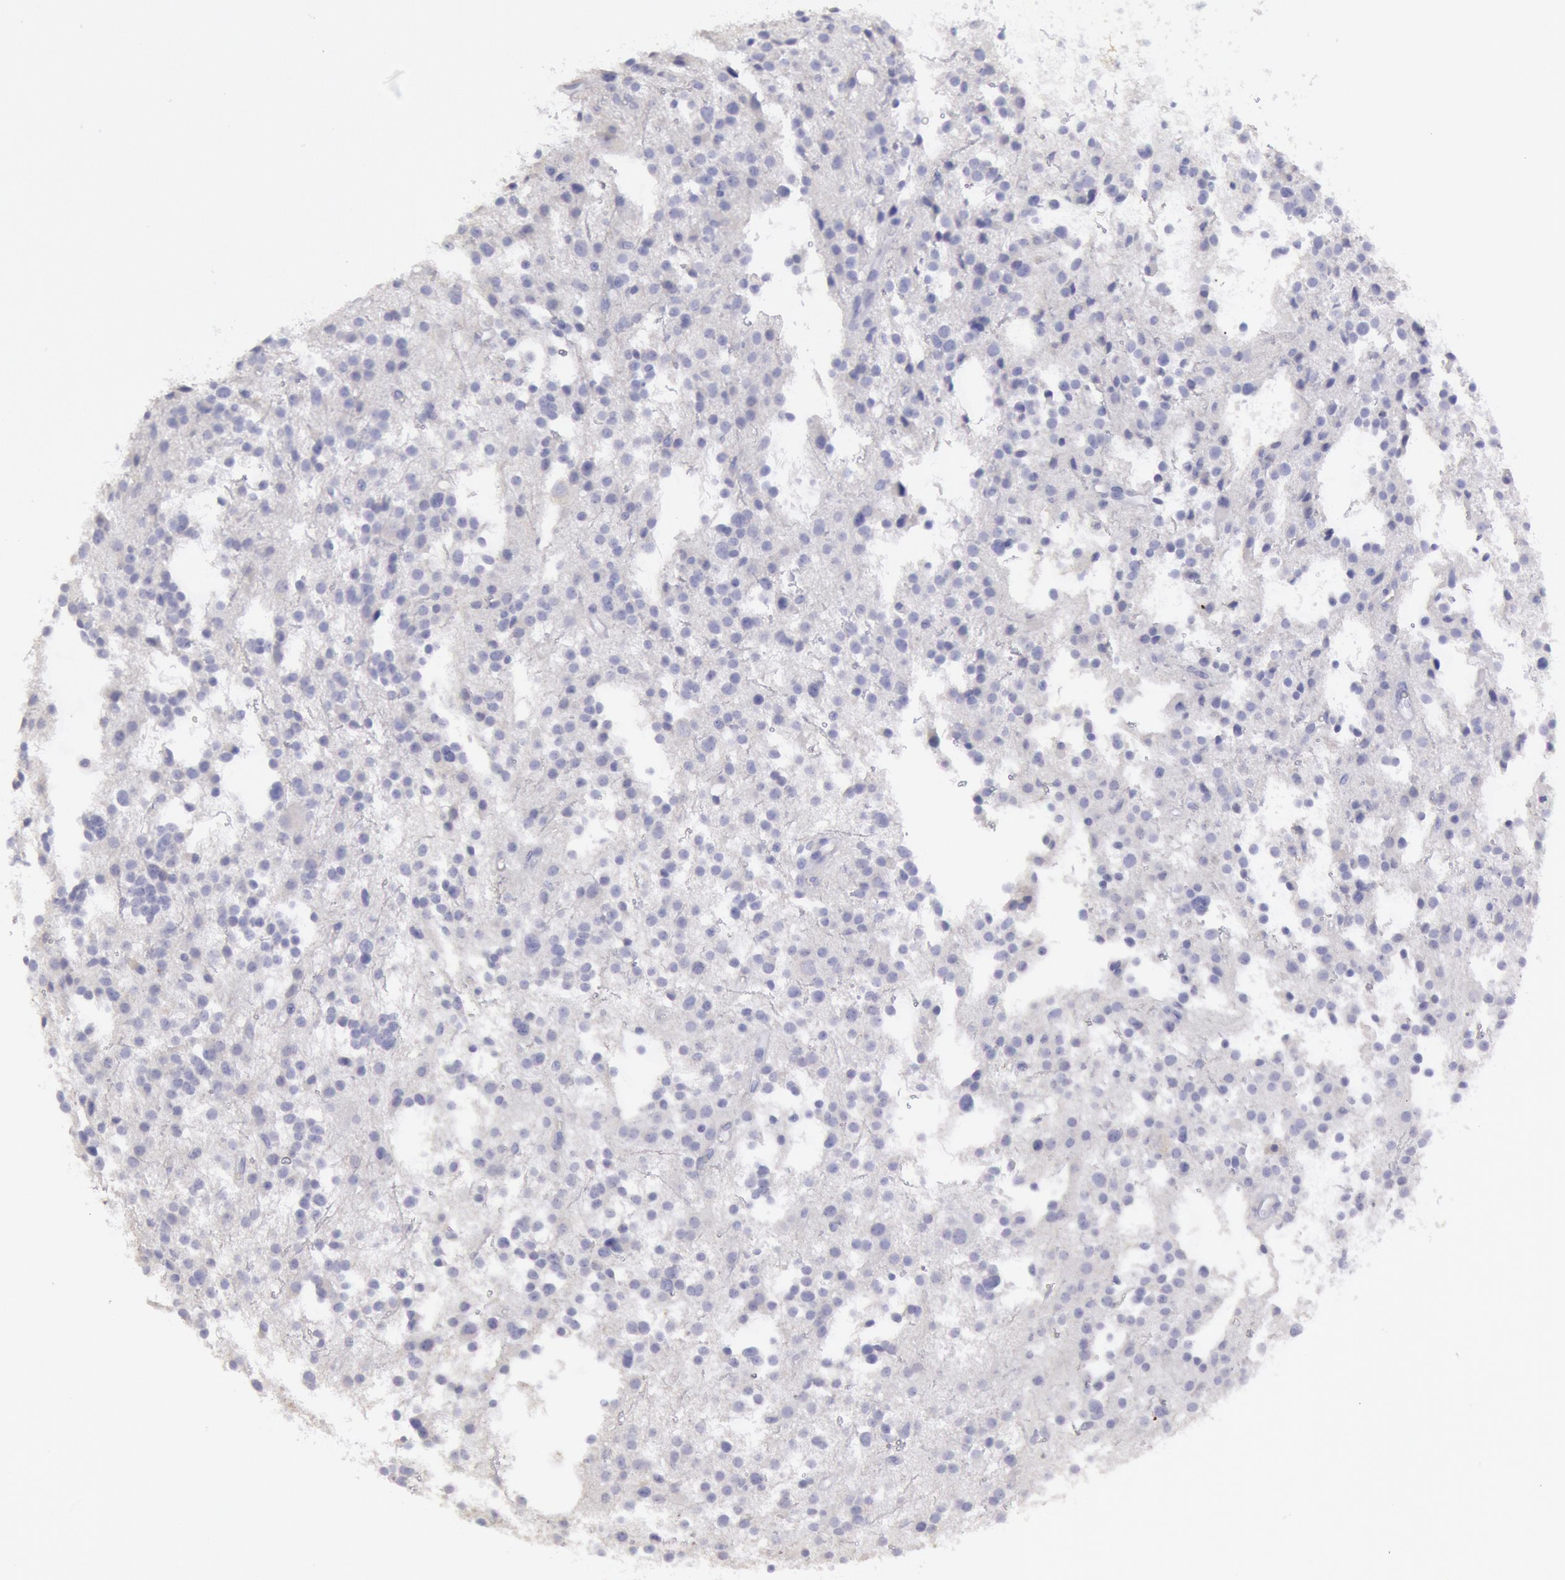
{"staining": {"intensity": "negative", "quantity": "none", "location": "none"}, "tissue": "glioma", "cell_type": "Tumor cells", "image_type": "cancer", "snomed": [{"axis": "morphology", "description": "Glioma, malignant, Low grade"}, {"axis": "topography", "description": "Brain"}], "caption": "A photomicrograph of glioma stained for a protein exhibits no brown staining in tumor cells. (DAB immunohistochemistry (IHC) visualized using brightfield microscopy, high magnification).", "gene": "MYH7", "patient": {"sex": "female", "age": 36}}